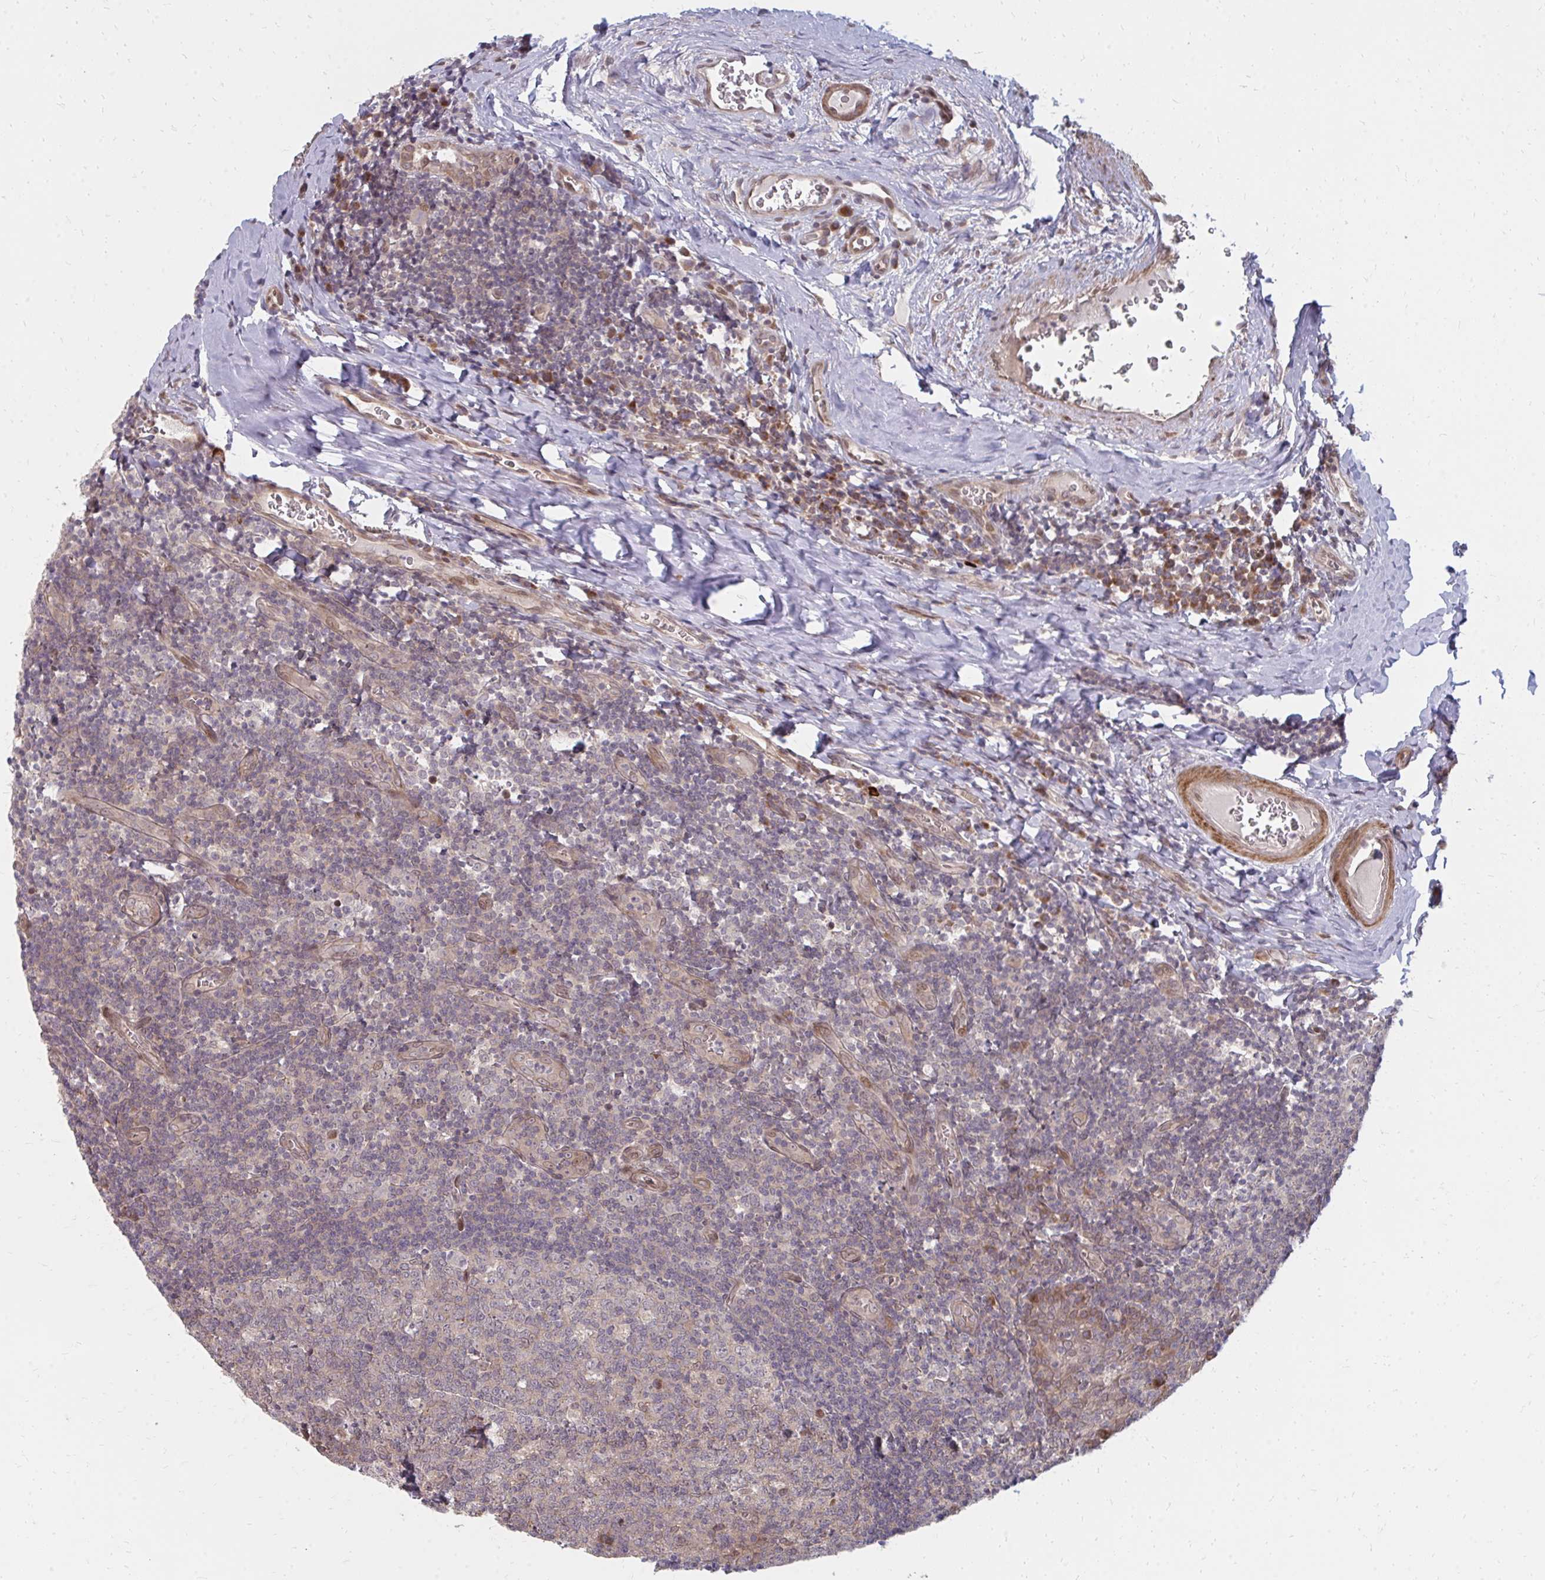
{"staining": {"intensity": "weak", "quantity": "<25%", "location": "cytoplasmic/membranous"}, "tissue": "tonsil", "cell_type": "Germinal center cells", "image_type": "normal", "snomed": [{"axis": "morphology", "description": "Normal tissue, NOS"}, {"axis": "morphology", "description": "Inflammation, NOS"}, {"axis": "topography", "description": "Tonsil"}], "caption": "High power microscopy histopathology image of an immunohistochemistry histopathology image of normal tonsil, revealing no significant positivity in germinal center cells.", "gene": "ZNF285", "patient": {"sex": "female", "age": 31}}